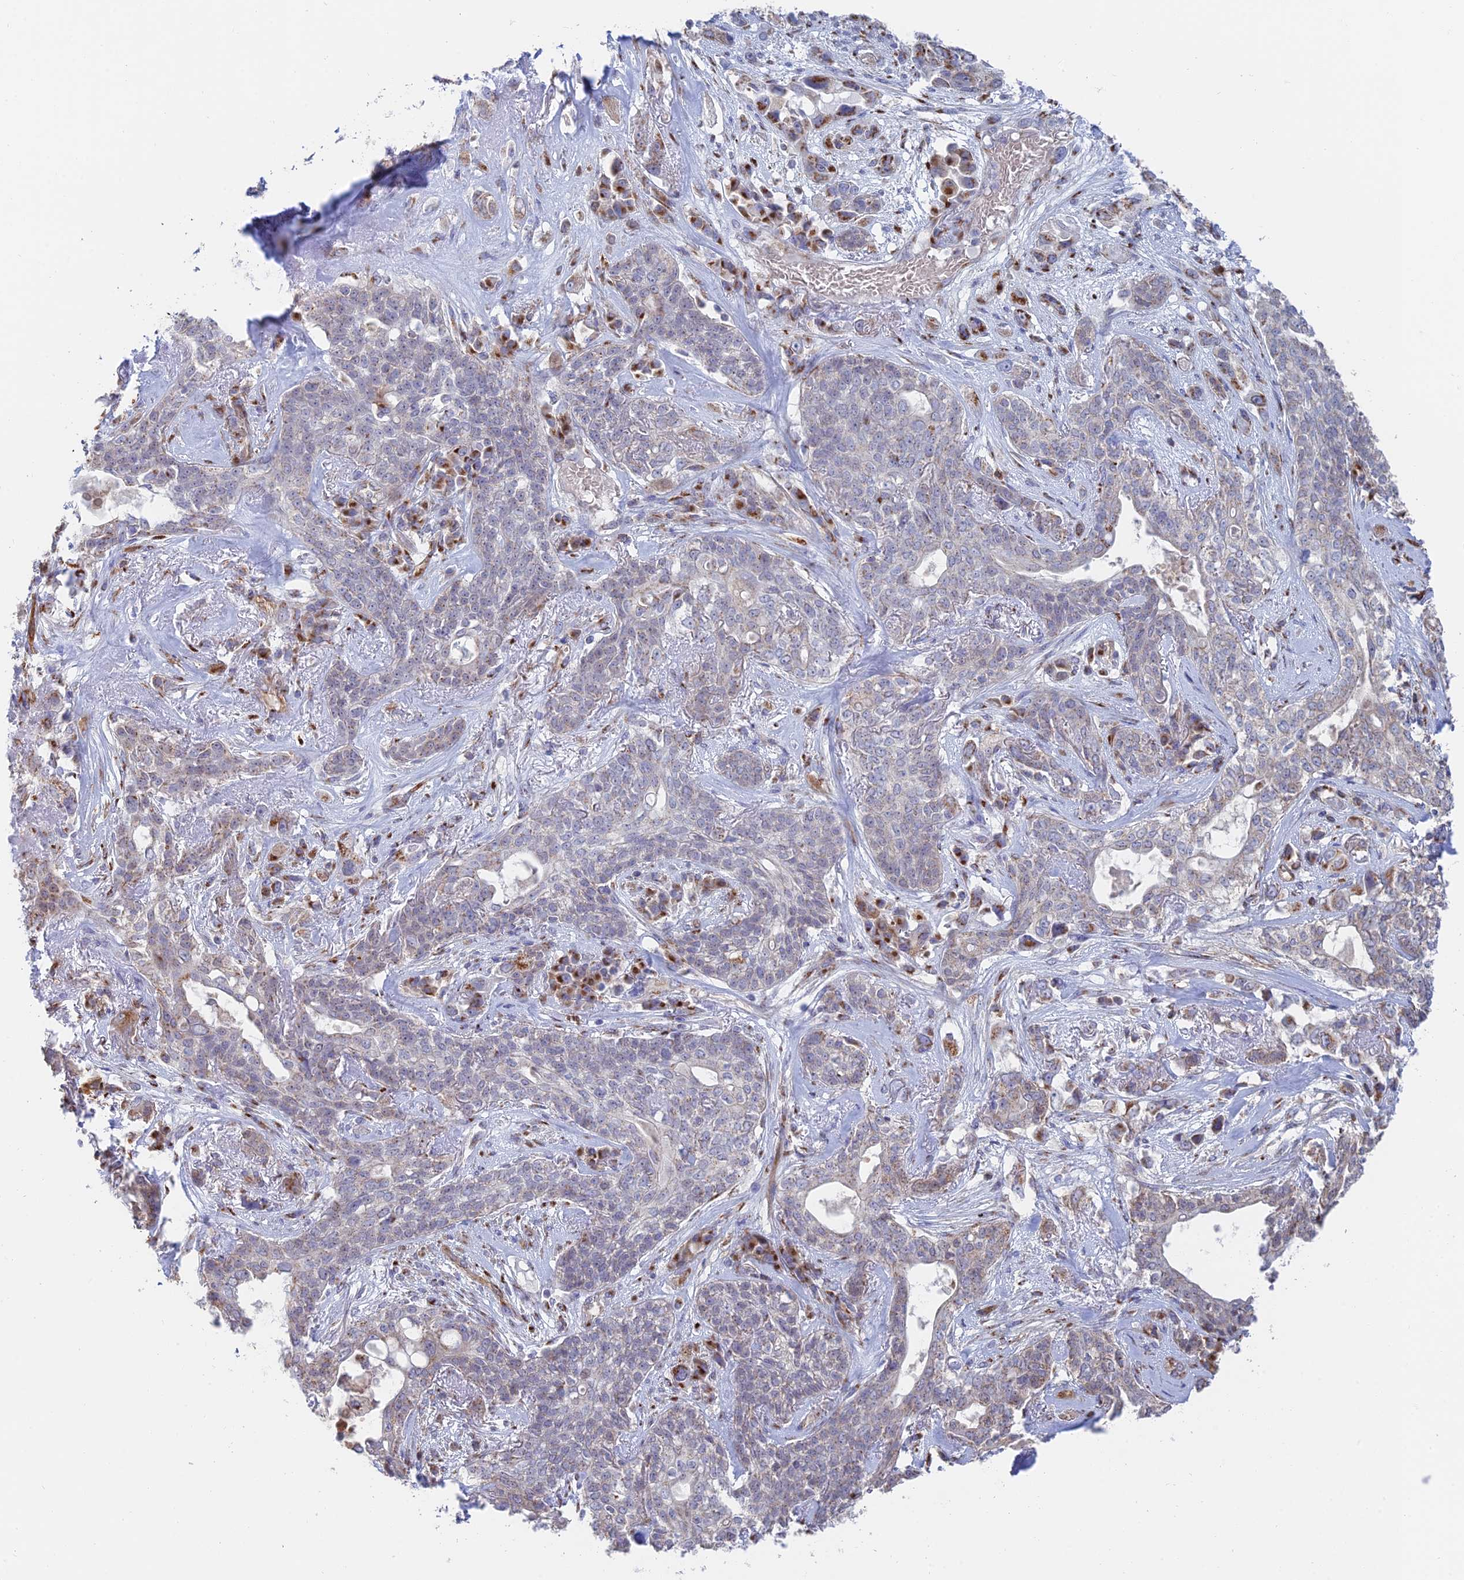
{"staining": {"intensity": "negative", "quantity": "none", "location": "none"}, "tissue": "lung cancer", "cell_type": "Tumor cells", "image_type": "cancer", "snomed": [{"axis": "morphology", "description": "Squamous cell carcinoma, NOS"}, {"axis": "topography", "description": "Lung"}], "caption": "A high-resolution micrograph shows IHC staining of lung cancer, which displays no significant staining in tumor cells. (Stains: DAB immunohistochemistry with hematoxylin counter stain, Microscopy: brightfield microscopy at high magnification).", "gene": "HS2ST1", "patient": {"sex": "female", "age": 70}}